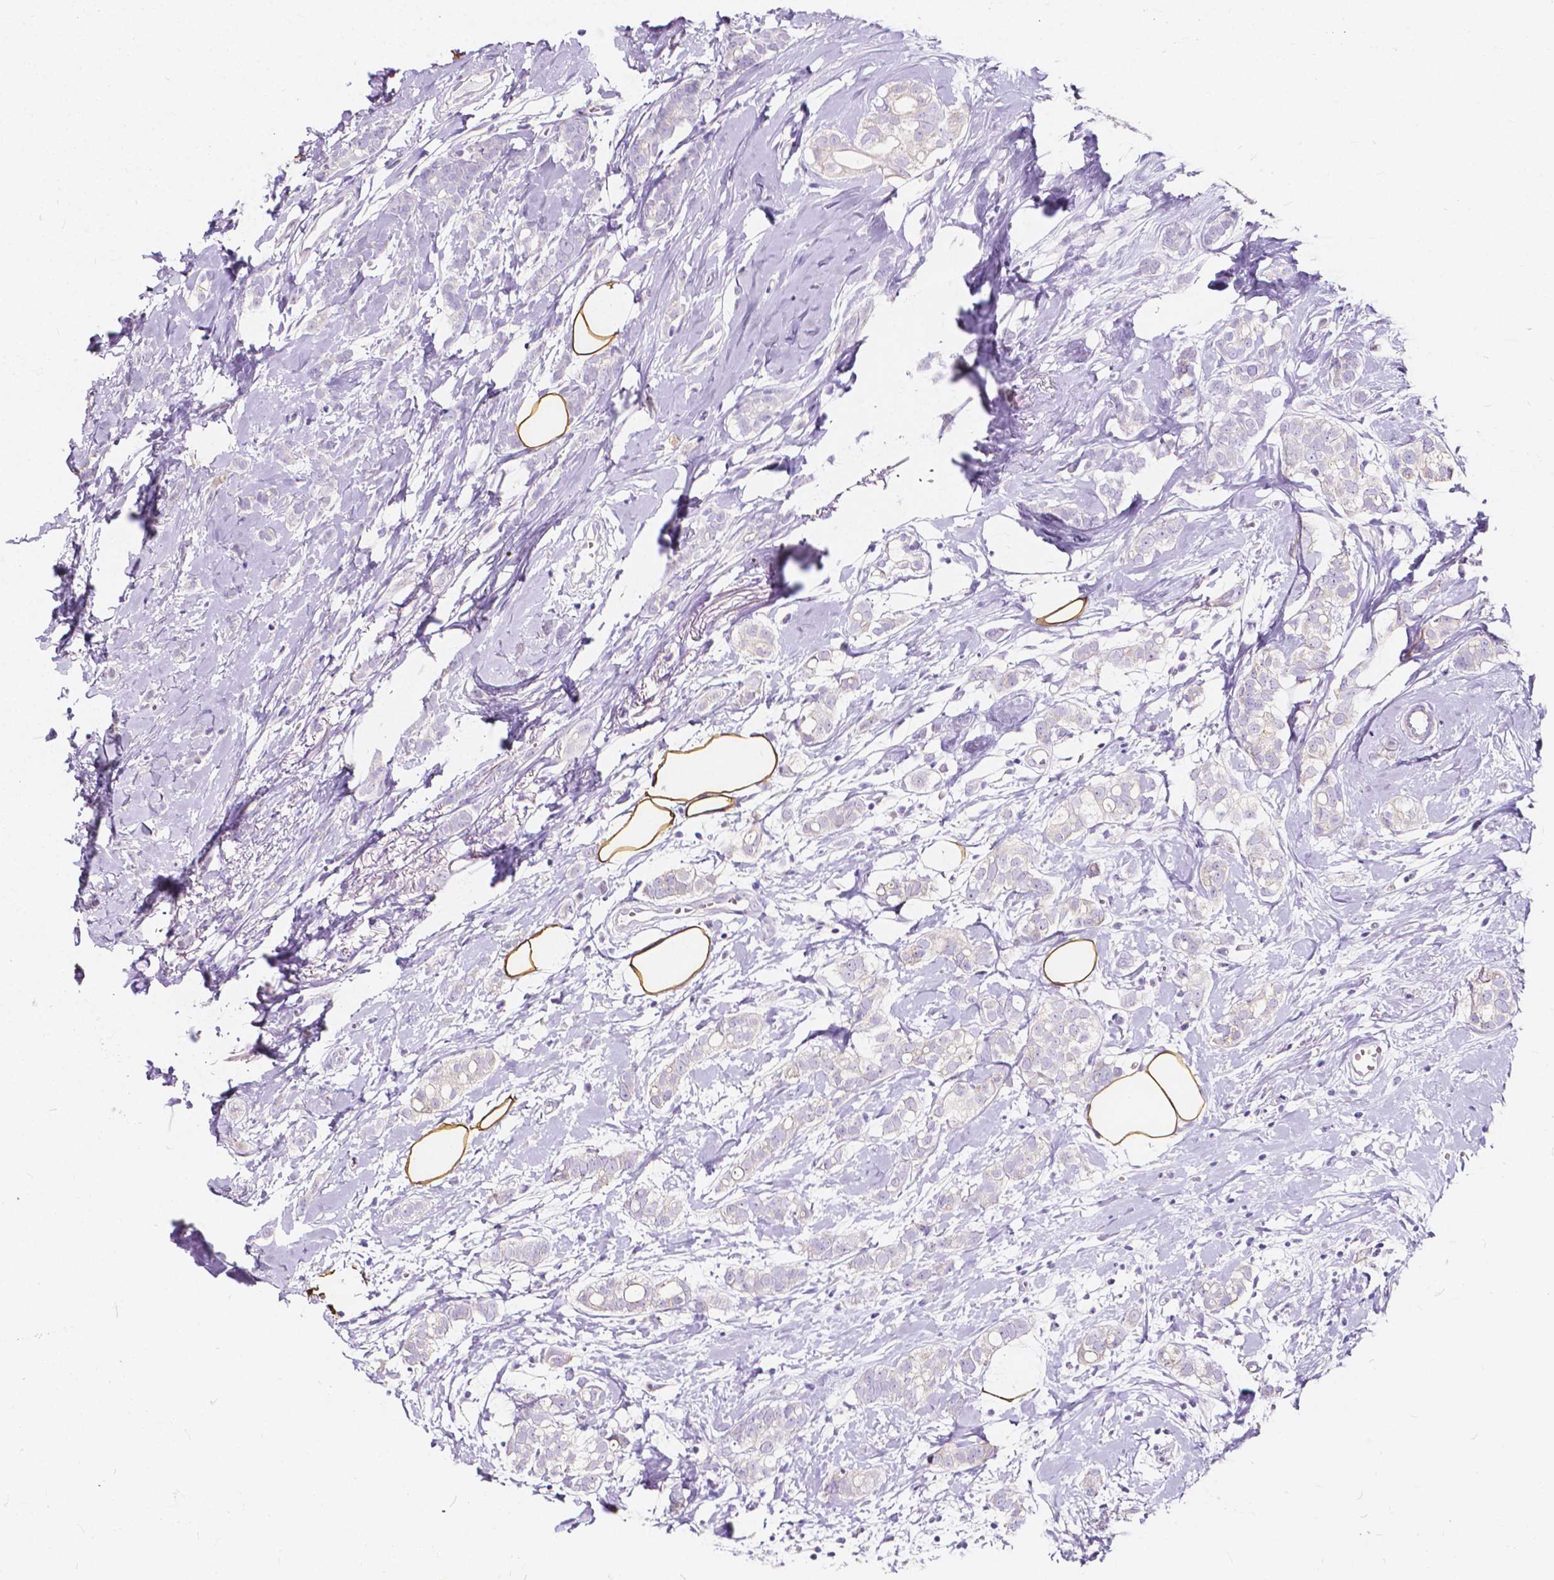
{"staining": {"intensity": "negative", "quantity": "none", "location": "none"}, "tissue": "breast cancer", "cell_type": "Tumor cells", "image_type": "cancer", "snomed": [{"axis": "morphology", "description": "Duct carcinoma"}, {"axis": "topography", "description": "Breast"}], "caption": "Micrograph shows no protein positivity in tumor cells of intraductal carcinoma (breast) tissue. (DAB immunohistochemistry (IHC) with hematoxylin counter stain).", "gene": "CLSTN2", "patient": {"sex": "female", "age": 40}}